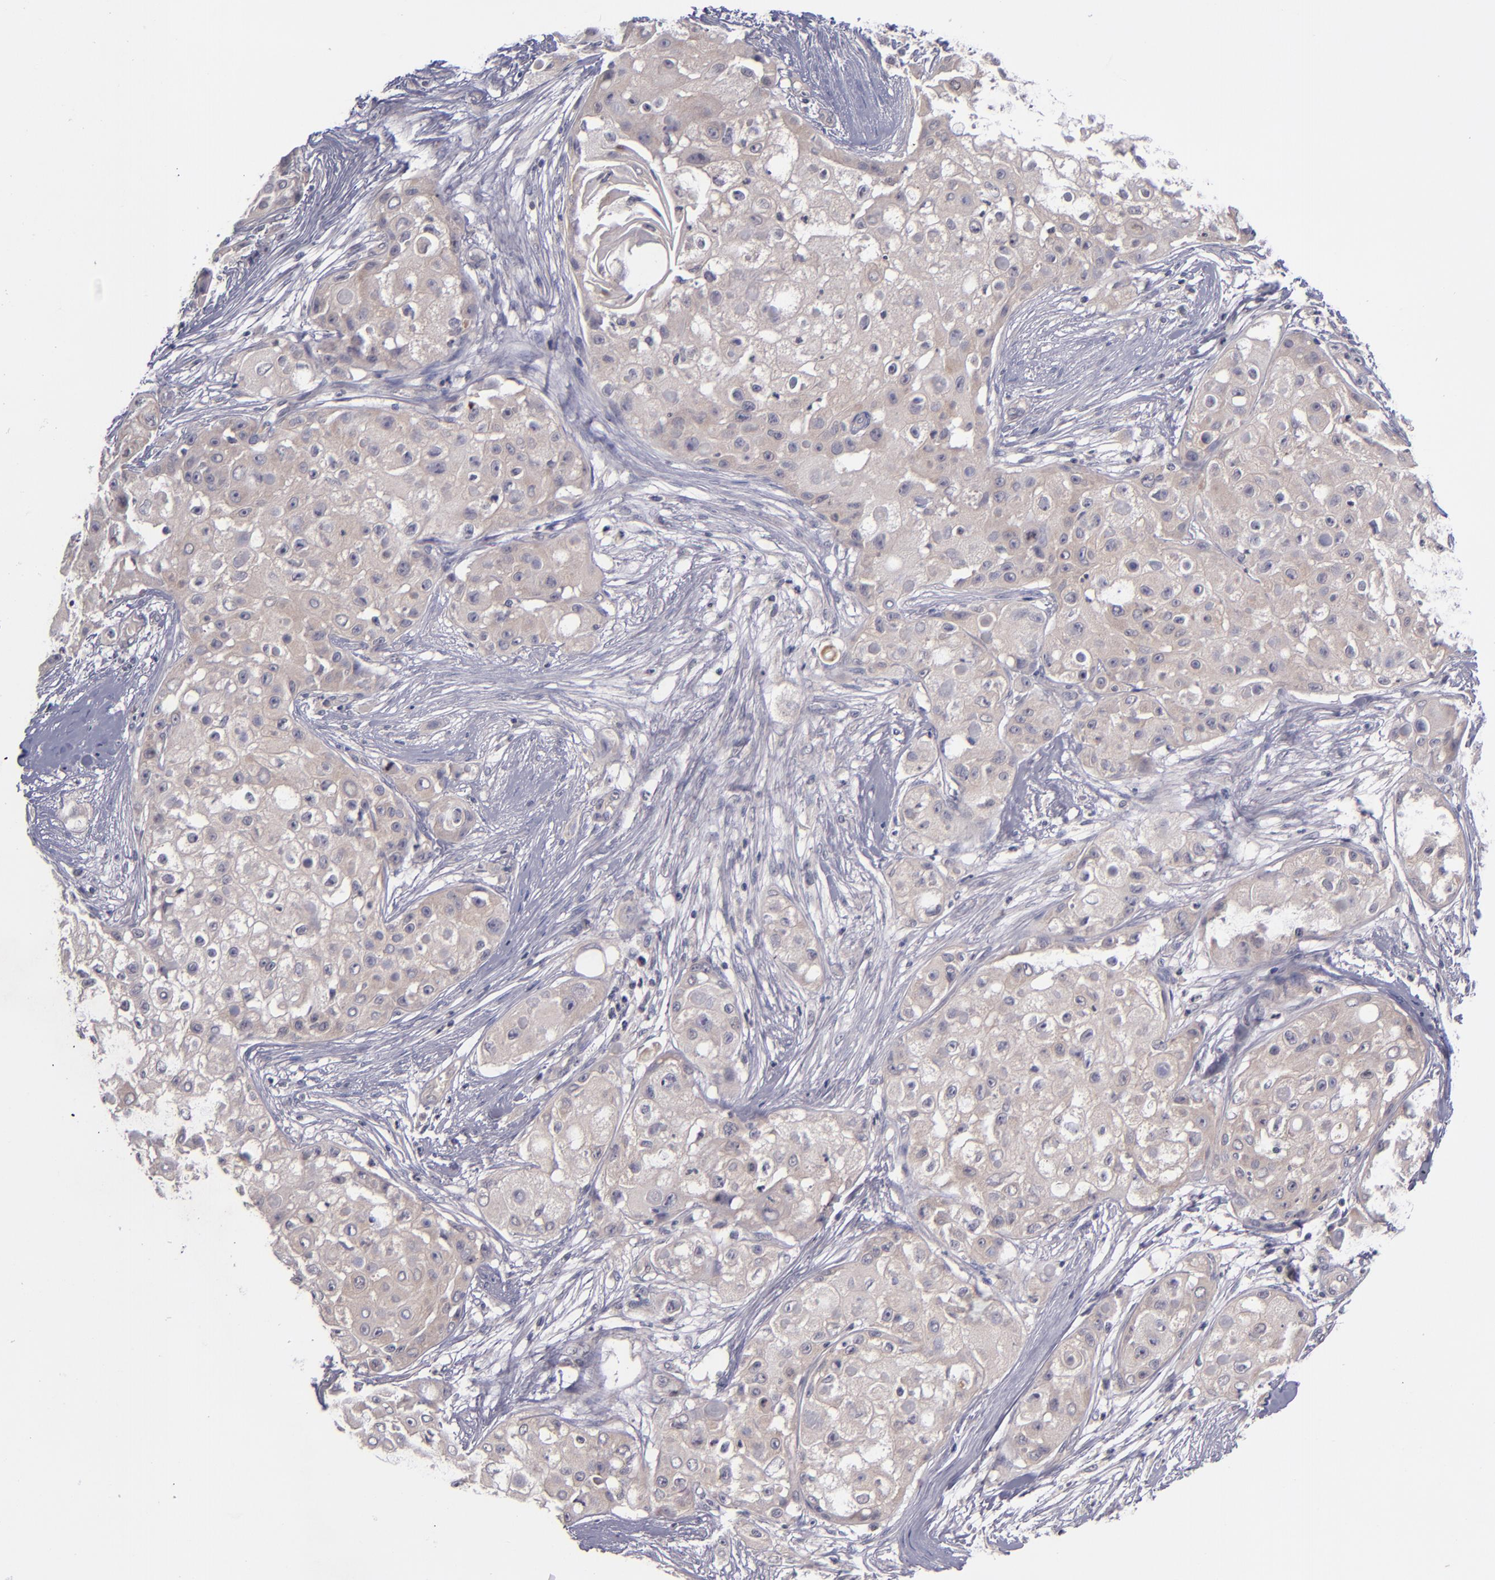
{"staining": {"intensity": "weak", "quantity": "25%-75%", "location": "cytoplasmic/membranous"}, "tissue": "skin cancer", "cell_type": "Tumor cells", "image_type": "cancer", "snomed": [{"axis": "morphology", "description": "Squamous cell carcinoma, NOS"}, {"axis": "topography", "description": "Skin"}], "caption": "This image reveals immunohistochemistry (IHC) staining of human squamous cell carcinoma (skin), with low weak cytoplasmic/membranous positivity in about 25%-75% of tumor cells.", "gene": "TSC2", "patient": {"sex": "female", "age": 57}}